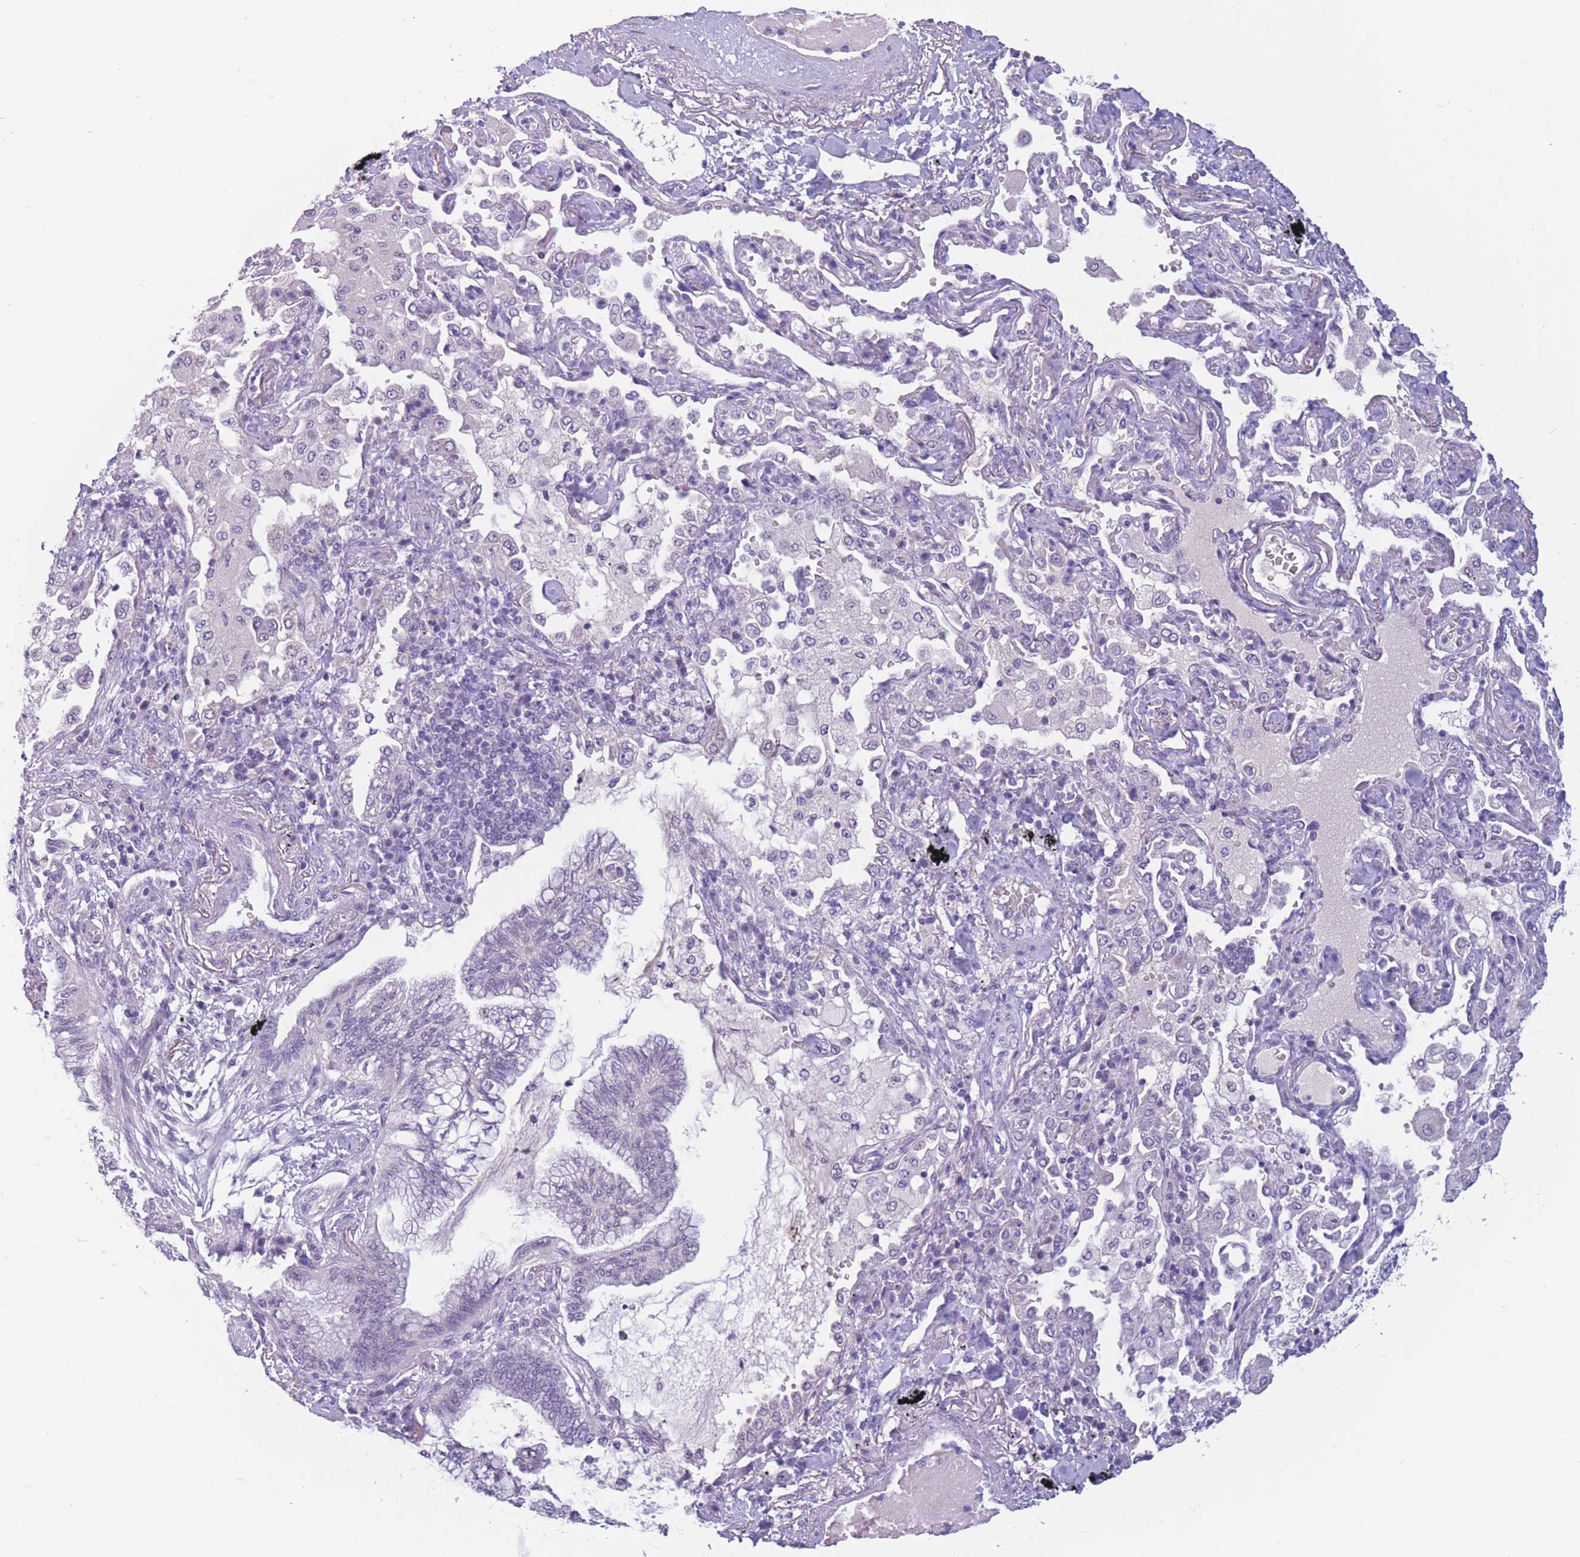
{"staining": {"intensity": "negative", "quantity": "none", "location": "none"}, "tissue": "bronchus", "cell_type": "Respiratory epithelial cells", "image_type": "normal", "snomed": [{"axis": "morphology", "description": "Normal tissue, NOS"}, {"axis": "morphology", "description": "Adenocarcinoma, NOS"}, {"axis": "topography", "description": "Bronchus"}, {"axis": "topography", "description": "Lung"}], "caption": "An immunohistochemistry (IHC) micrograph of benign bronchus is shown. There is no staining in respiratory epithelial cells of bronchus. (DAB (3,3'-diaminobenzidine) immunohistochemistry (IHC), high magnification).", "gene": "BOP1", "patient": {"sex": "female", "age": 70}}